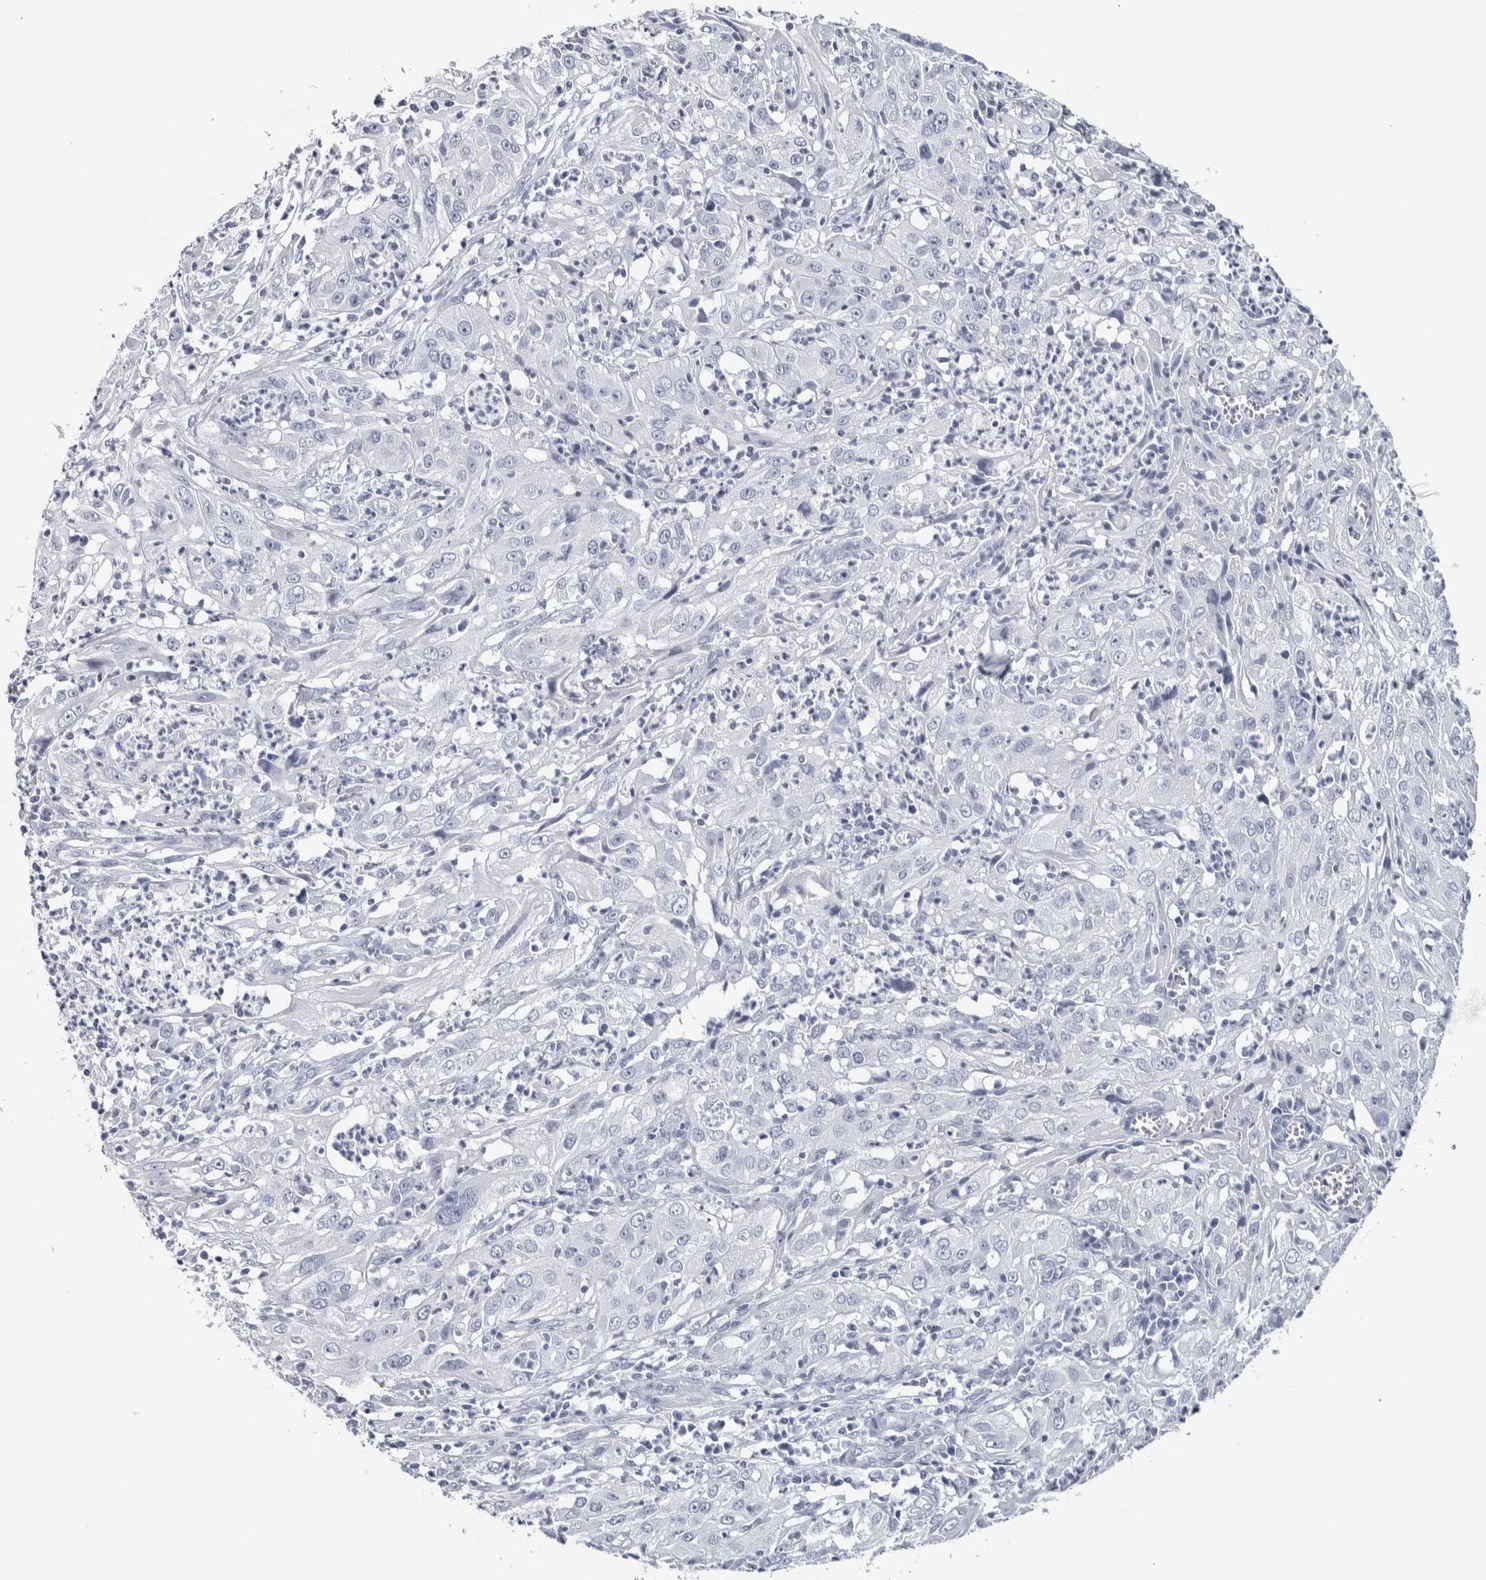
{"staining": {"intensity": "negative", "quantity": "none", "location": "none"}, "tissue": "cervical cancer", "cell_type": "Tumor cells", "image_type": "cancer", "snomed": [{"axis": "morphology", "description": "Squamous cell carcinoma, NOS"}, {"axis": "topography", "description": "Cervix"}], "caption": "Immunohistochemical staining of human cervical cancer (squamous cell carcinoma) reveals no significant staining in tumor cells.", "gene": "NECAB1", "patient": {"sex": "female", "age": 32}}